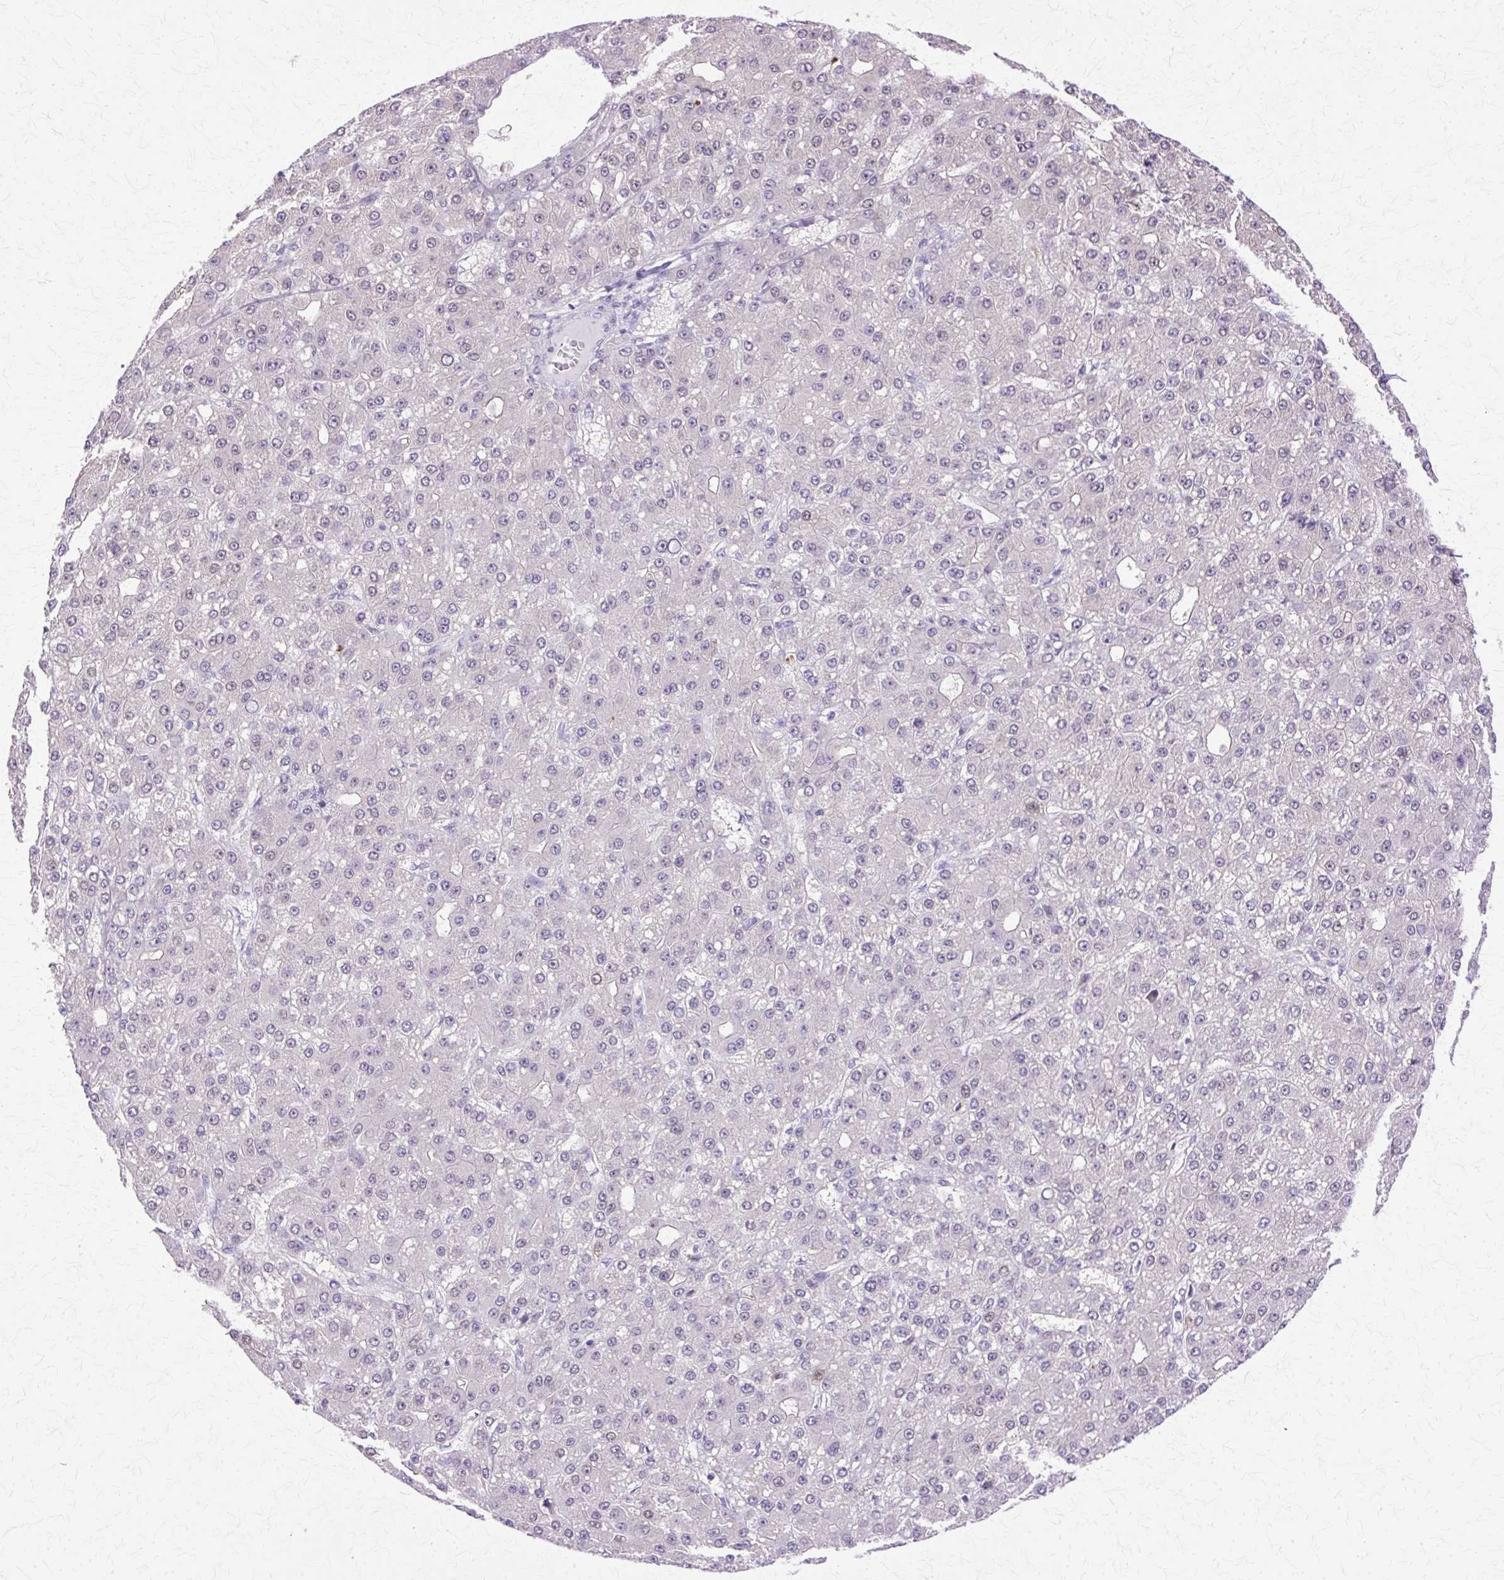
{"staining": {"intensity": "negative", "quantity": "none", "location": "none"}, "tissue": "liver cancer", "cell_type": "Tumor cells", "image_type": "cancer", "snomed": [{"axis": "morphology", "description": "Carcinoma, Hepatocellular, NOS"}, {"axis": "topography", "description": "Liver"}], "caption": "Immunohistochemistry photomicrograph of liver cancer stained for a protein (brown), which reveals no positivity in tumor cells. The staining is performed using DAB (3,3'-diaminobenzidine) brown chromogen with nuclei counter-stained in using hematoxylin.", "gene": "HSPA8", "patient": {"sex": "male", "age": 67}}